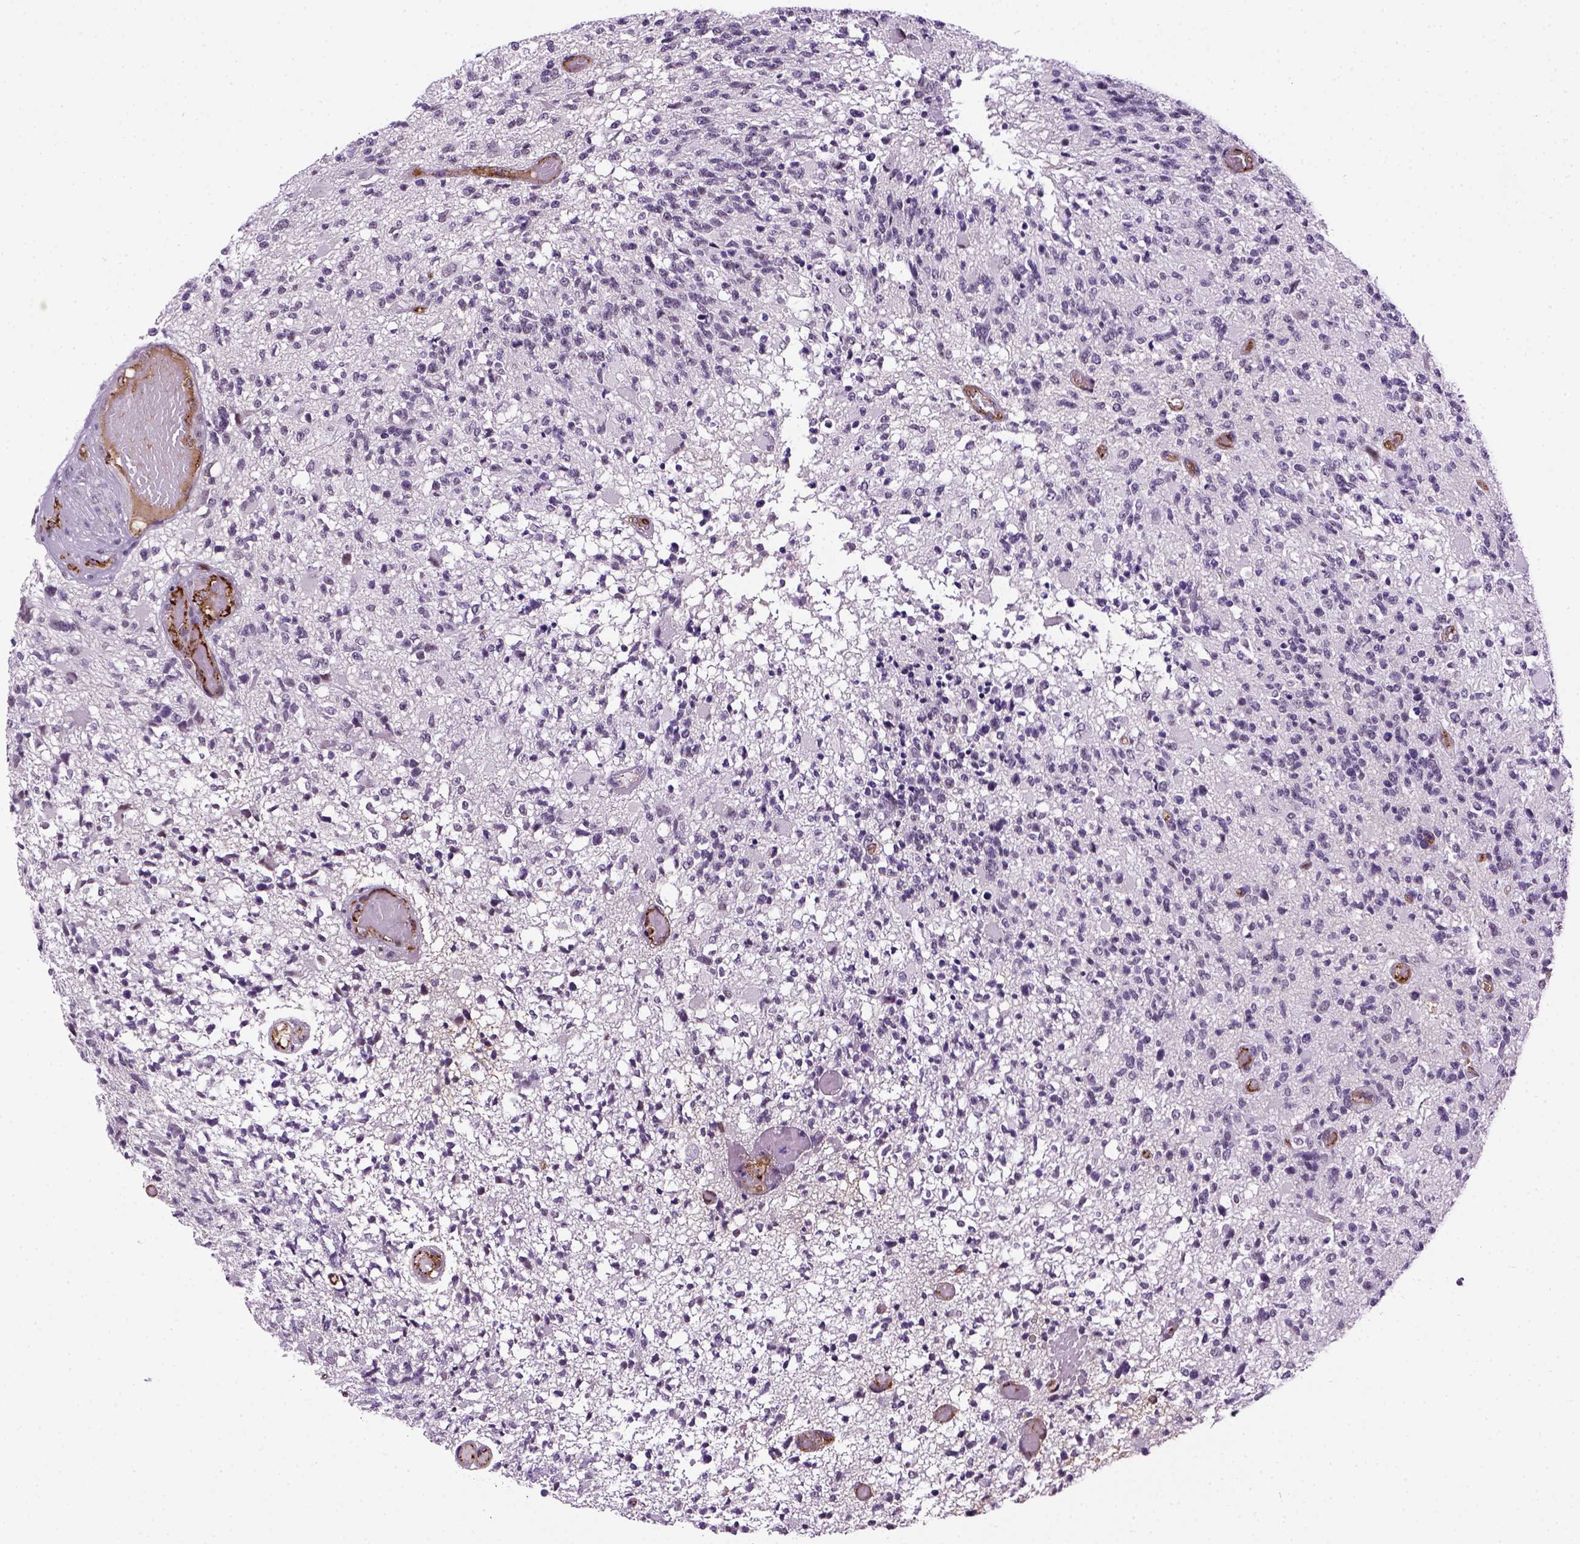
{"staining": {"intensity": "negative", "quantity": "none", "location": "none"}, "tissue": "glioma", "cell_type": "Tumor cells", "image_type": "cancer", "snomed": [{"axis": "morphology", "description": "Glioma, malignant, High grade"}, {"axis": "topography", "description": "Brain"}], "caption": "Immunohistochemistry (IHC) image of human glioma stained for a protein (brown), which shows no positivity in tumor cells. The staining is performed using DAB brown chromogen with nuclei counter-stained in using hematoxylin.", "gene": "VWF", "patient": {"sex": "female", "age": 63}}